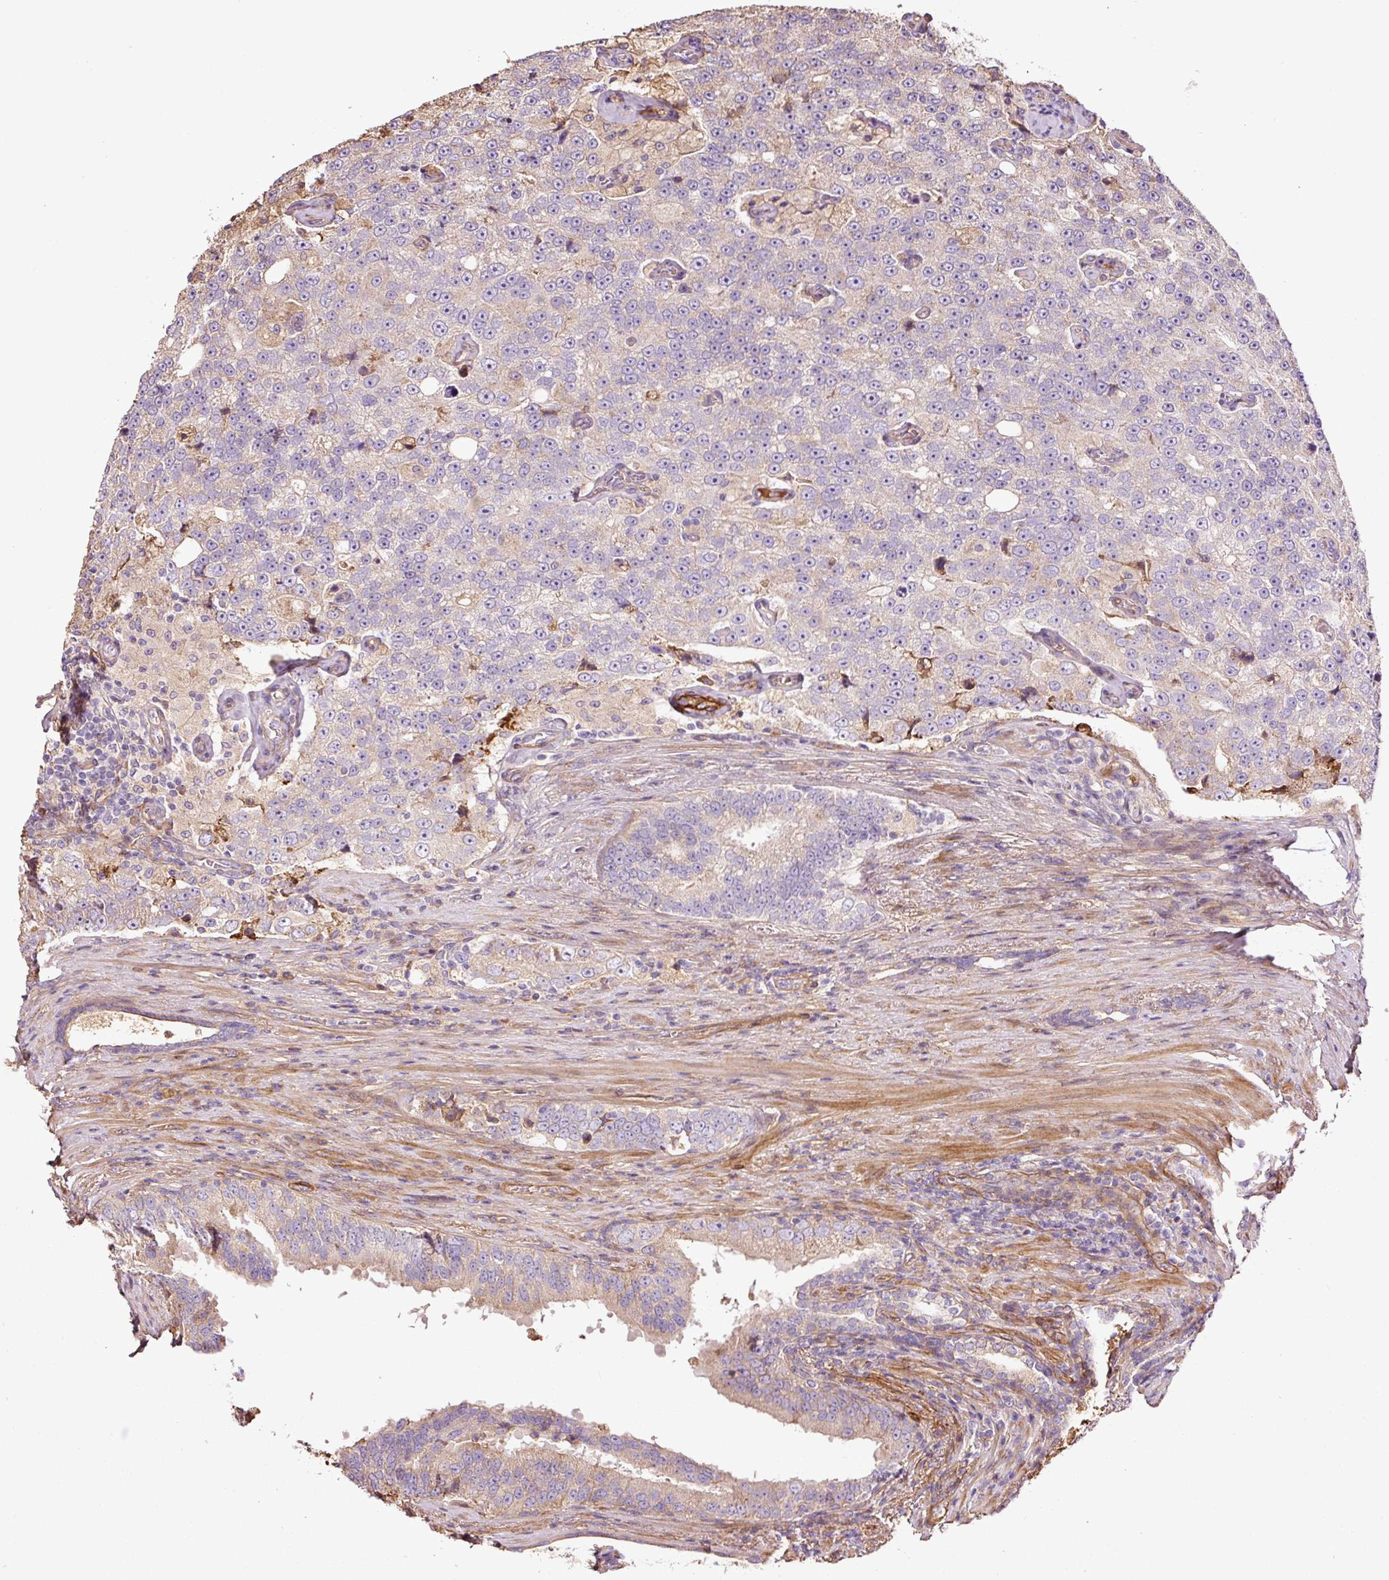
{"staining": {"intensity": "negative", "quantity": "none", "location": "none"}, "tissue": "prostate cancer", "cell_type": "Tumor cells", "image_type": "cancer", "snomed": [{"axis": "morphology", "description": "Adenocarcinoma, High grade"}, {"axis": "topography", "description": "Prostate"}], "caption": "High magnification brightfield microscopy of adenocarcinoma (high-grade) (prostate) stained with DAB (3,3'-diaminobenzidine) (brown) and counterstained with hematoxylin (blue): tumor cells show no significant expression.", "gene": "NID2", "patient": {"sex": "male", "age": 70}}